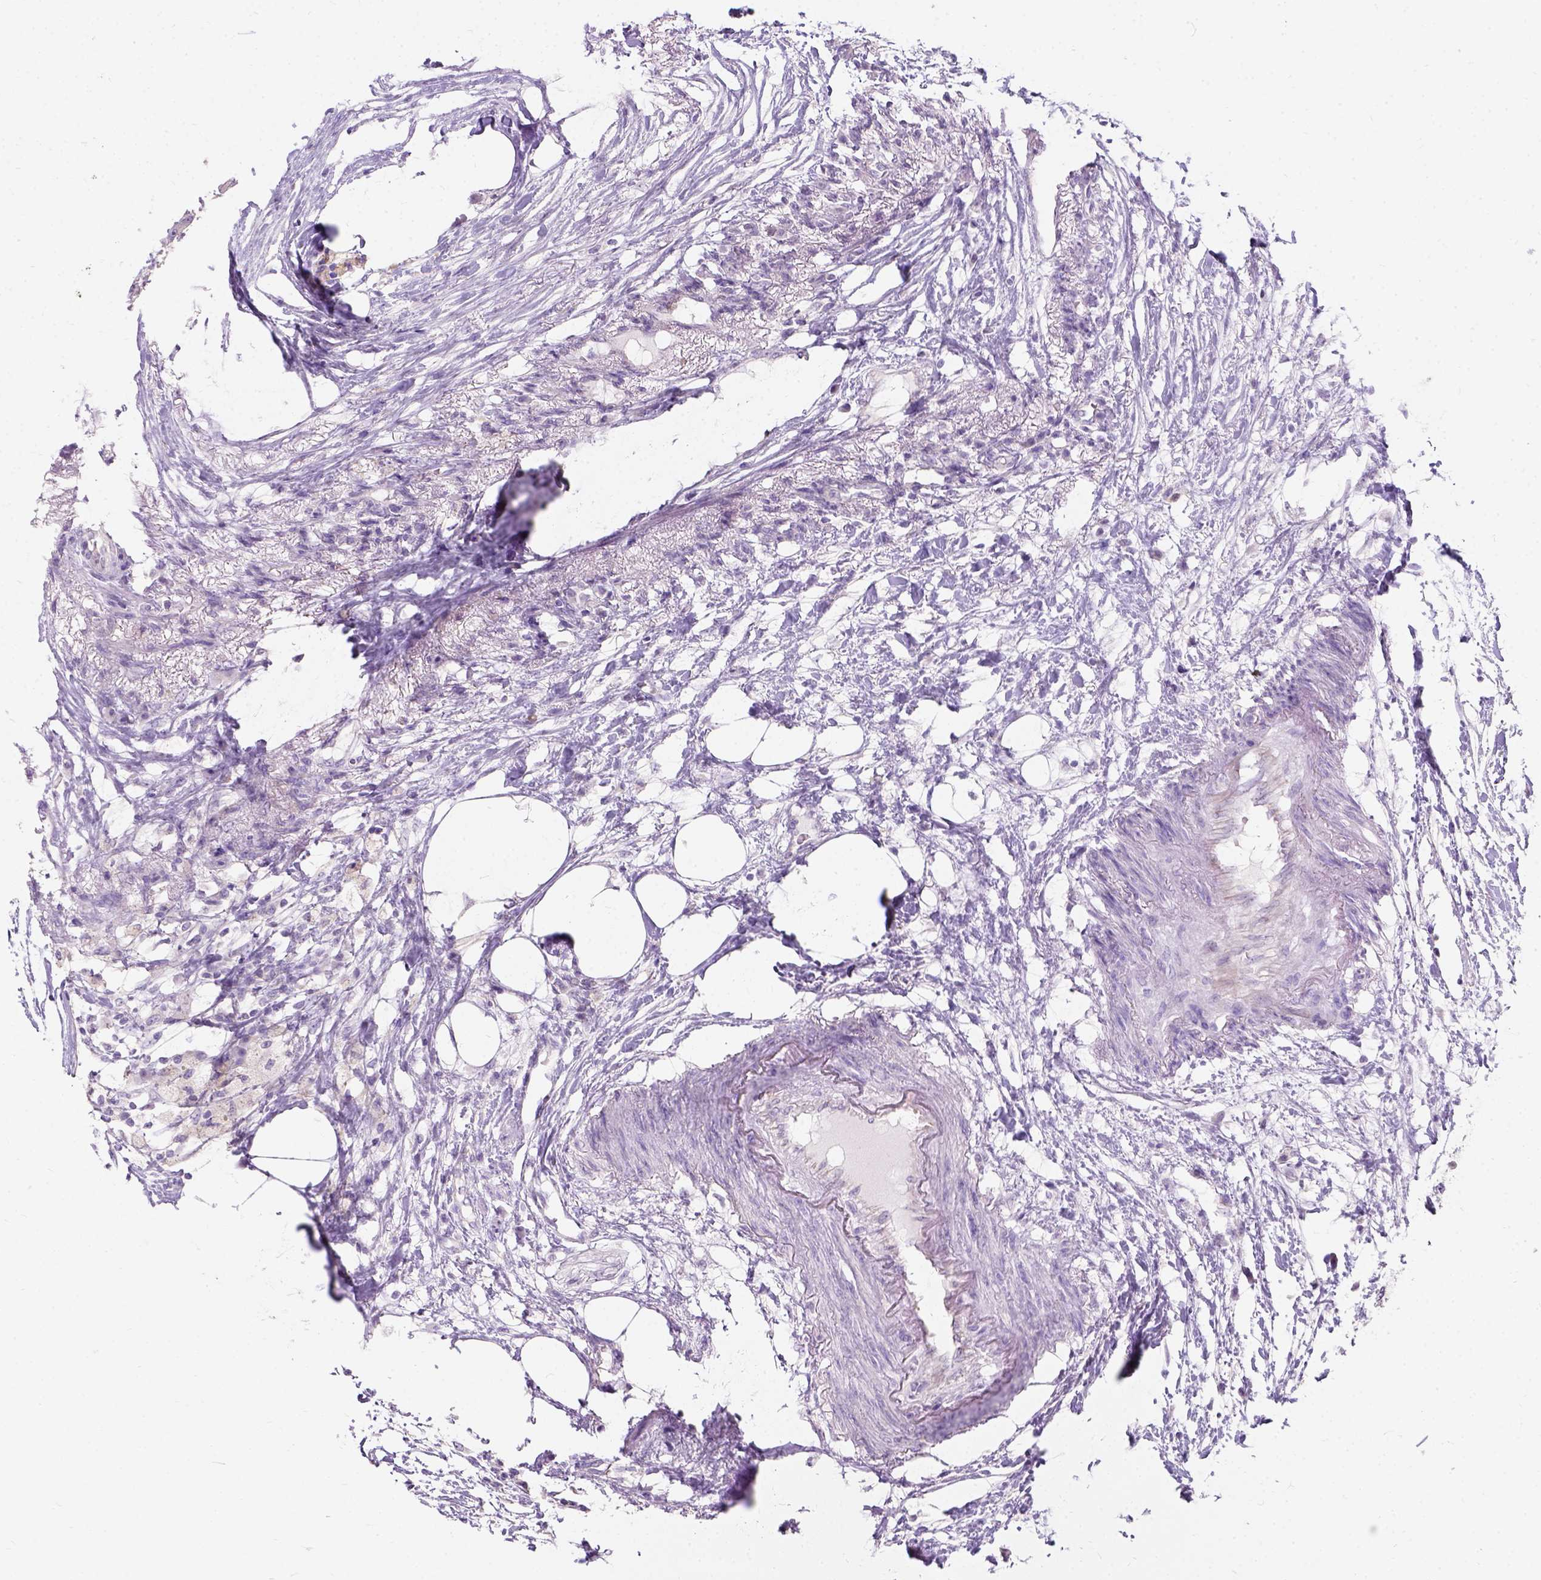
{"staining": {"intensity": "negative", "quantity": "none", "location": "none"}, "tissue": "colorectal cancer", "cell_type": "Tumor cells", "image_type": "cancer", "snomed": [{"axis": "morphology", "description": "Adenocarcinoma, NOS"}, {"axis": "topography", "description": "Colon"}], "caption": "Human colorectal adenocarcinoma stained for a protein using IHC displays no staining in tumor cells.", "gene": "C20orf144", "patient": {"sex": "female", "age": 48}}